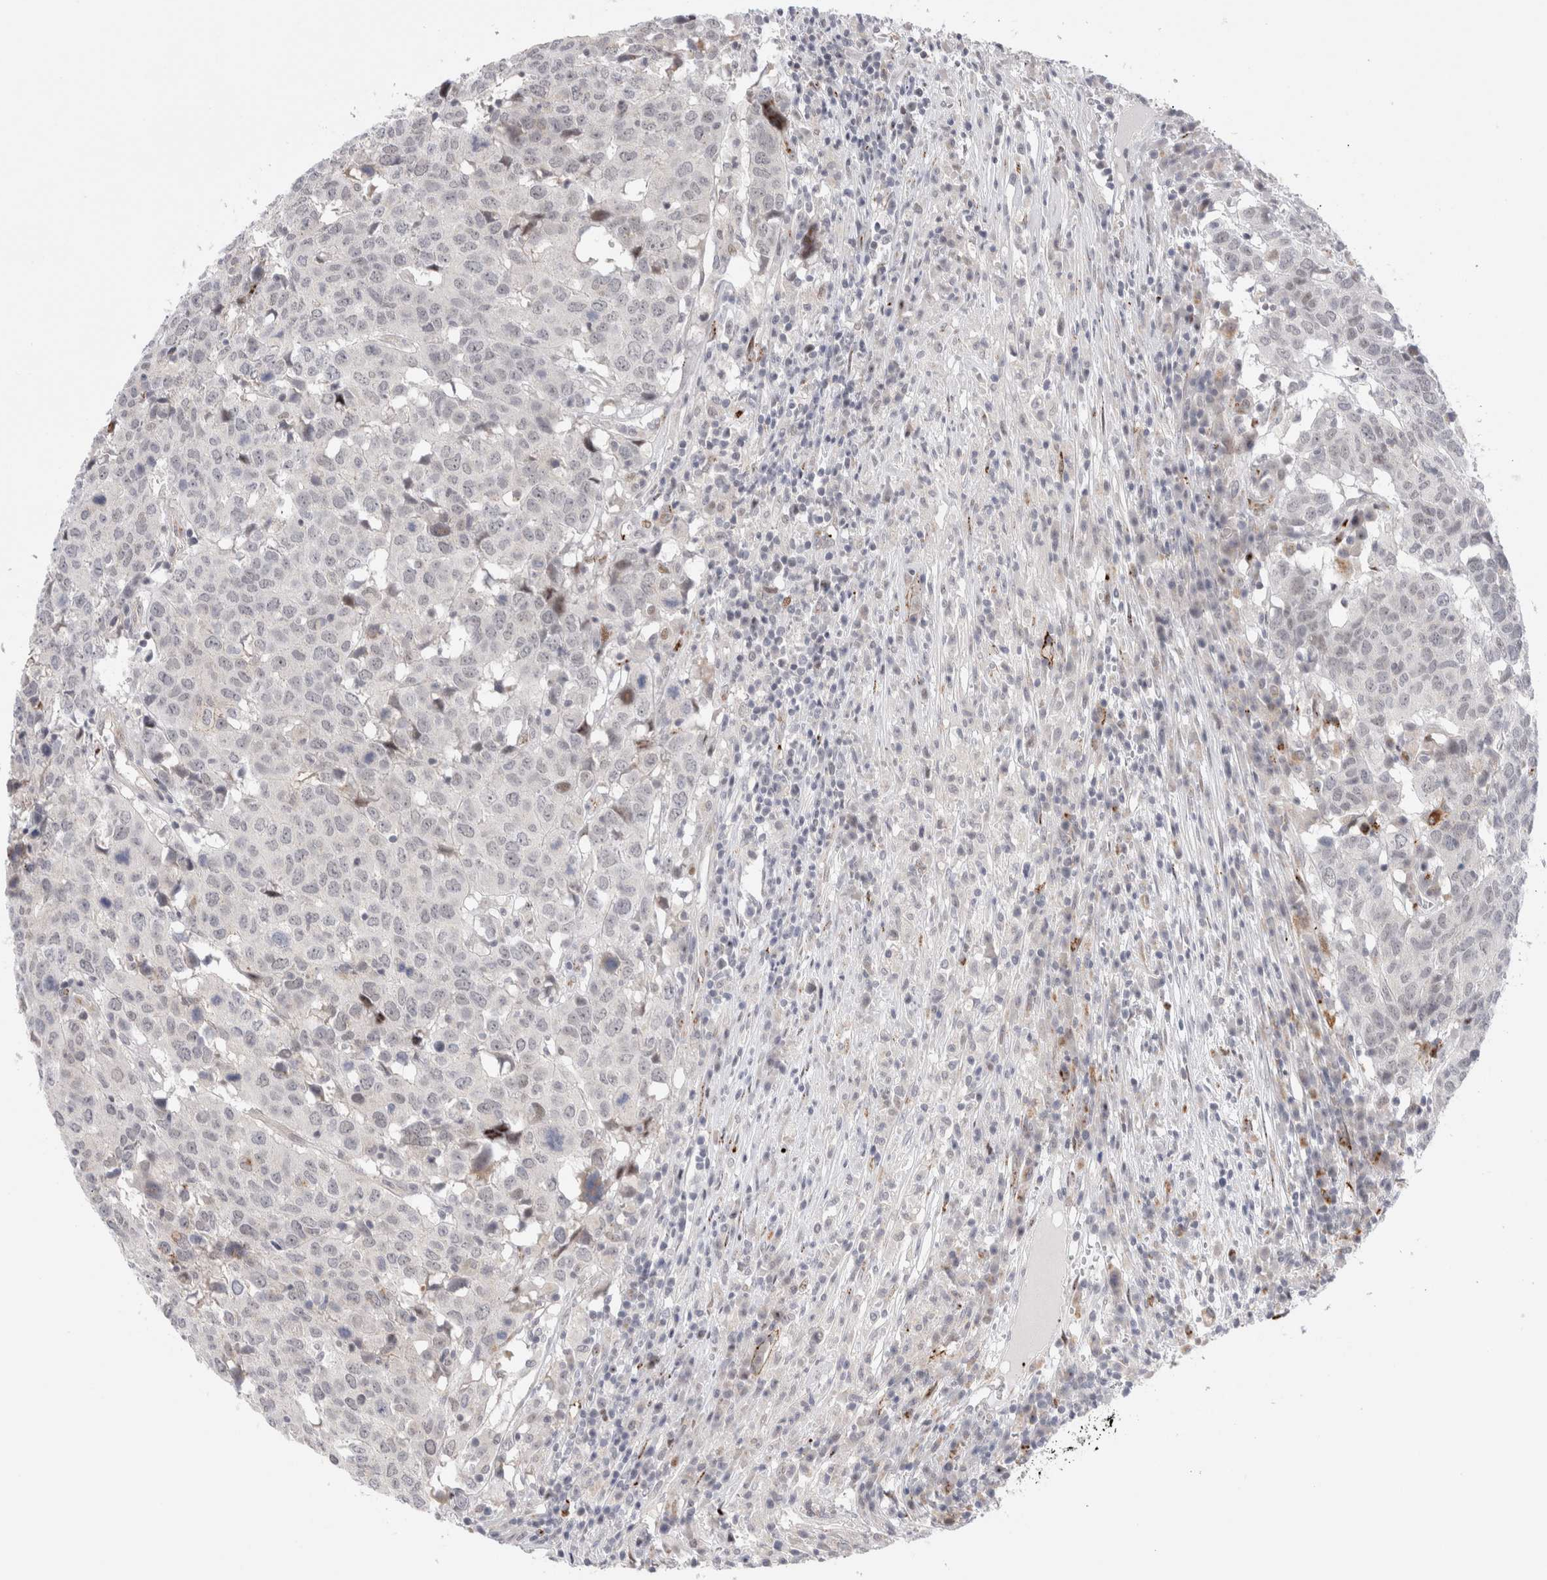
{"staining": {"intensity": "negative", "quantity": "none", "location": "none"}, "tissue": "head and neck cancer", "cell_type": "Tumor cells", "image_type": "cancer", "snomed": [{"axis": "morphology", "description": "Squamous cell carcinoma, NOS"}, {"axis": "topography", "description": "Head-Neck"}], "caption": "Tumor cells are negative for brown protein staining in head and neck cancer (squamous cell carcinoma).", "gene": "VPS28", "patient": {"sex": "male", "age": 66}}